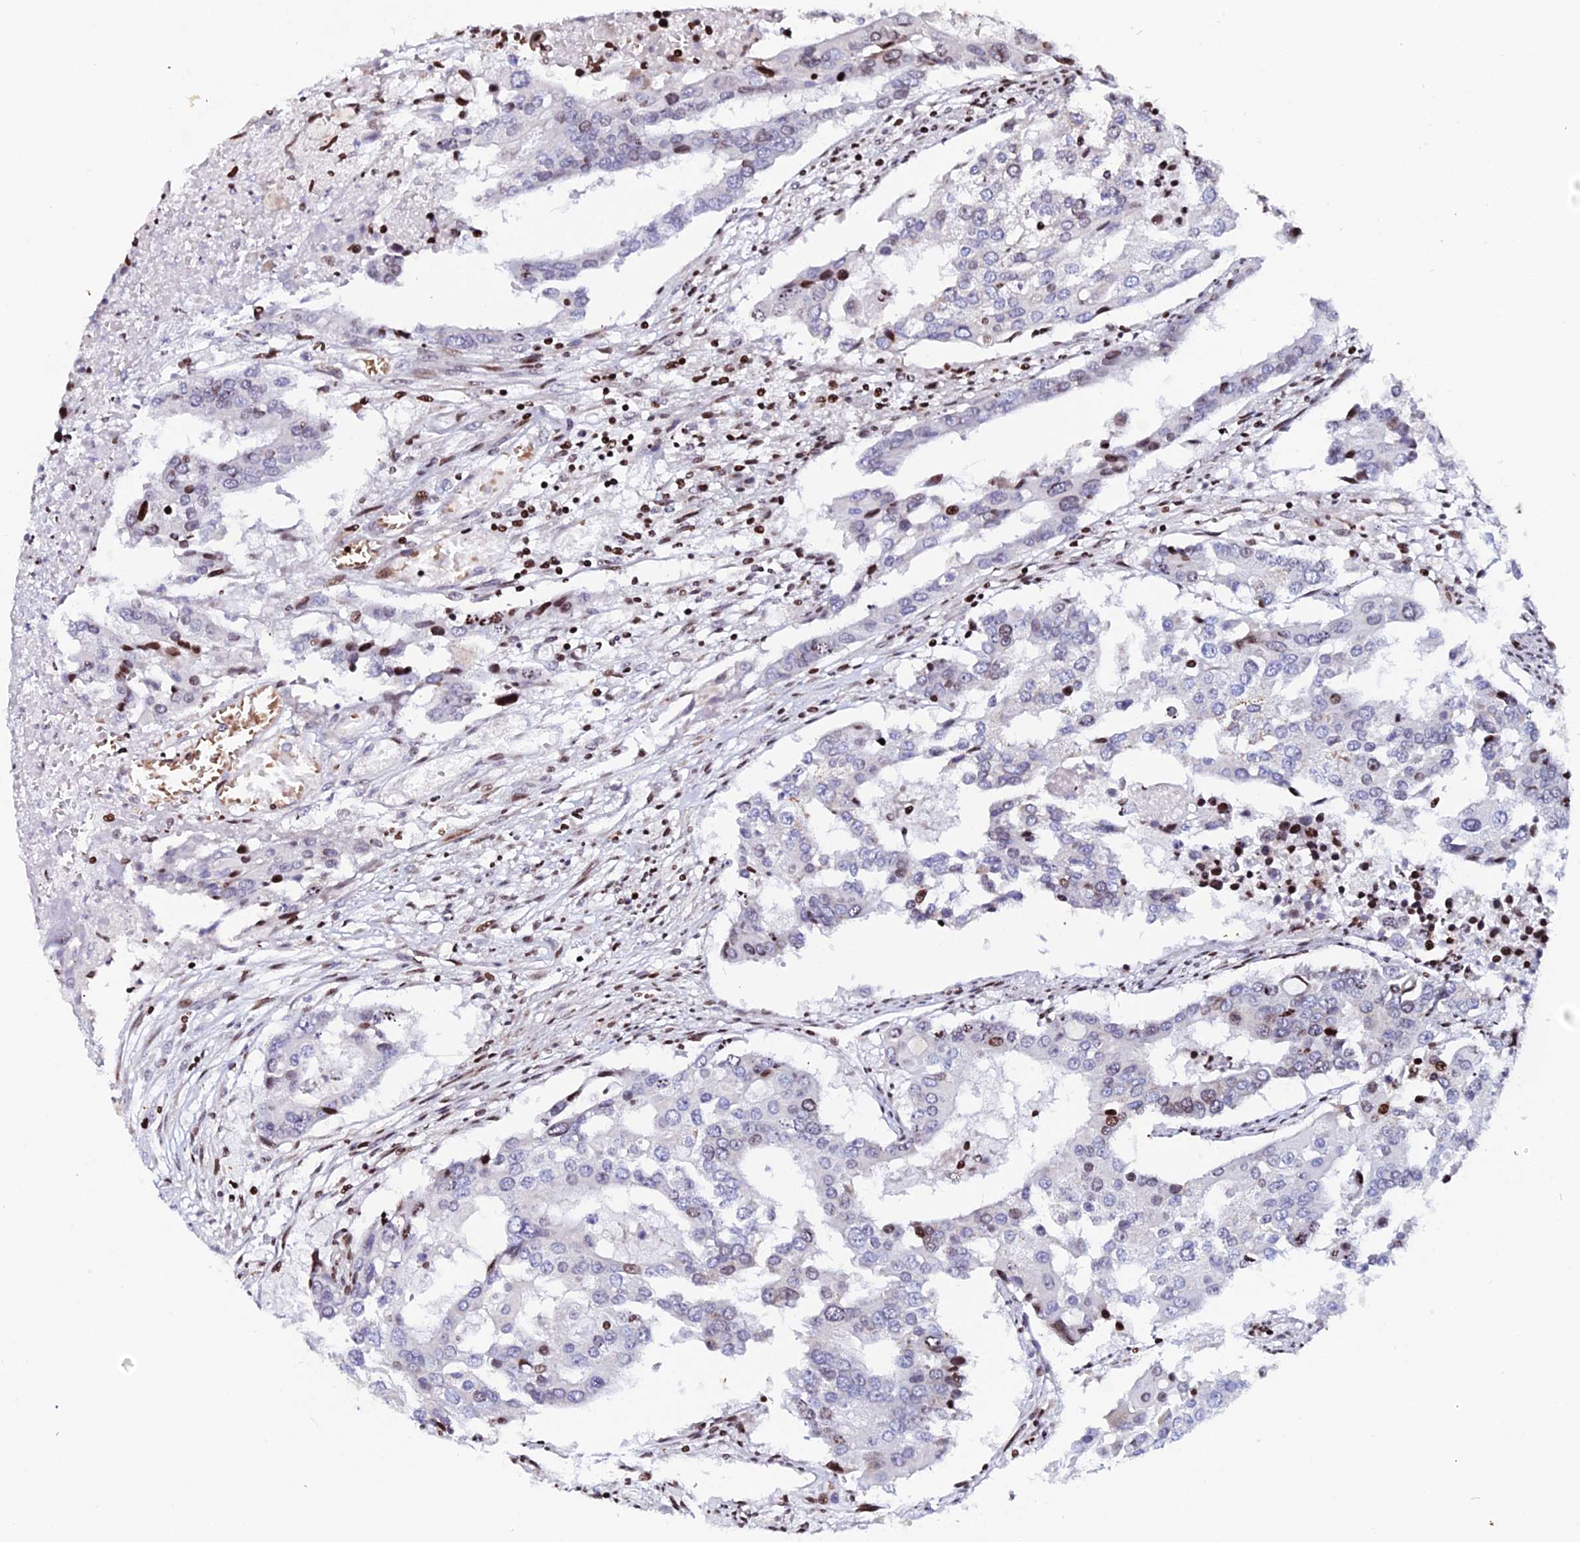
{"staining": {"intensity": "moderate", "quantity": "<25%", "location": "nuclear"}, "tissue": "colorectal cancer", "cell_type": "Tumor cells", "image_type": "cancer", "snomed": [{"axis": "morphology", "description": "Adenocarcinoma, NOS"}, {"axis": "topography", "description": "Colon"}], "caption": "An immunohistochemistry (IHC) micrograph of tumor tissue is shown. Protein staining in brown labels moderate nuclear positivity in colorectal adenocarcinoma within tumor cells.", "gene": "MYNN", "patient": {"sex": "male", "age": 77}}